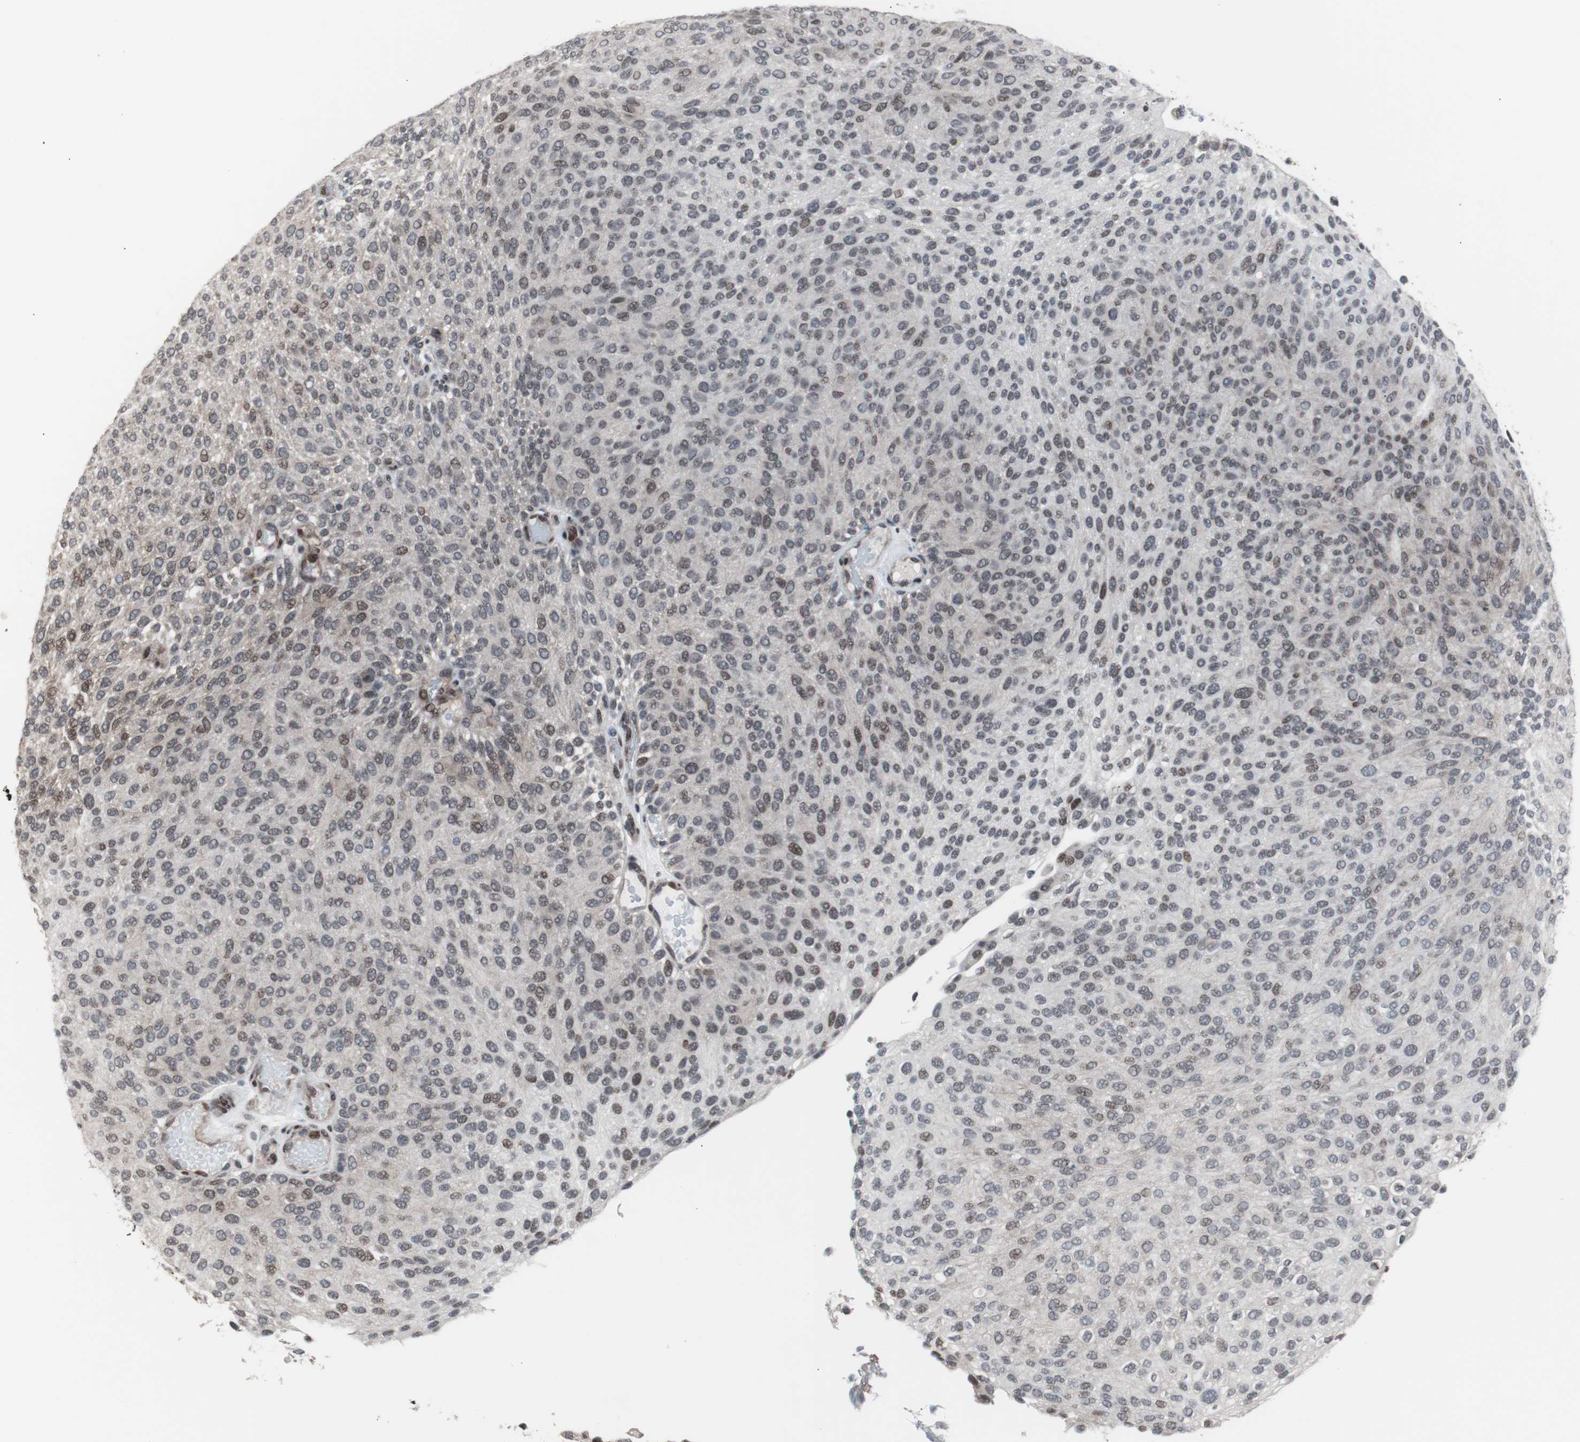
{"staining": {"intensity": "moderate", "quantity": "<25%", "location": "nuclear"}, "tissue": "urothelial cancer", "cell_type": "Tumor cells", "image_type": "cancer", "snomed": [{"axis": "morphology", "description": "Urothelial carcinoma, Low grade"}, {"axis": "topography", "description": "Urinary bladder"}], "caption": "Immunohistochemistry (IHC) histopathology image of human urothelial cancer stained for a protein (brown), which displays low levels of moderate nuclear expression in about <25% of tumor cells.", "gene": "POGZ", "patient": {"sex": "male", "age": 78}}